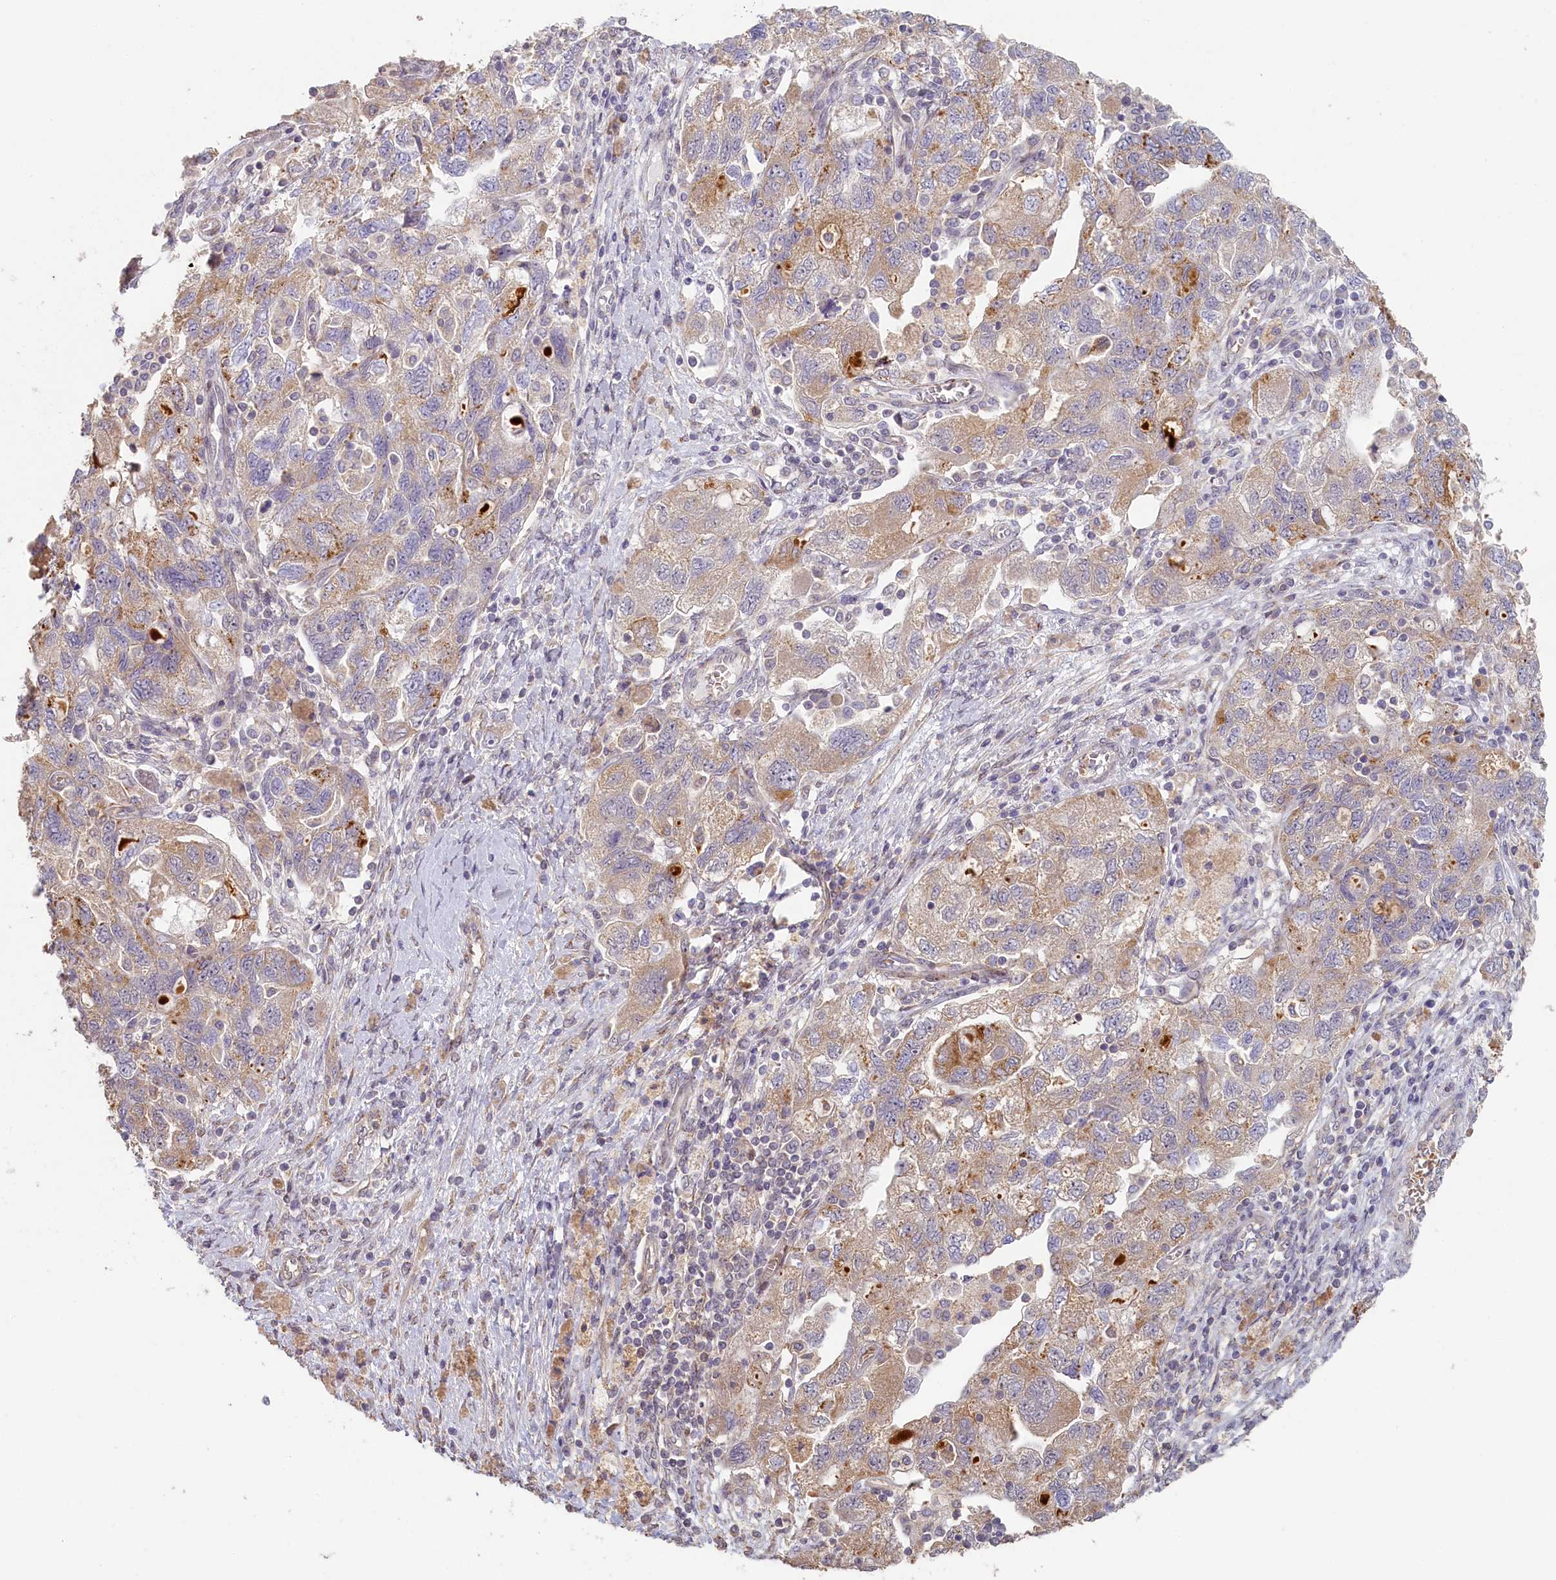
{"staining": {"intensity": "moderate", "quantity": "<25%", "location": "cytoplasmic/membranous"}, "tissue": "ovarian cancer", "cell_type": "Tumor cells", "image_type": "cancer", "snomed": [{"axis": "morphology", "description": "Carcinoma, NOS"}, {"axis": "morphology", "description": "Cystadenocarcinoma, serous, NOS"}, {"axis": "topography", "description": "Ovary"}], "caption": "Immunohistochemical staining of human ovarian serous cystadenocarcinoma demonstrates low levels of moderate cytoplasmic/membranous positivity in about <25% of tumor cells.", "gene": "STX16", "patient": {"sex": "female", "age": 69}}